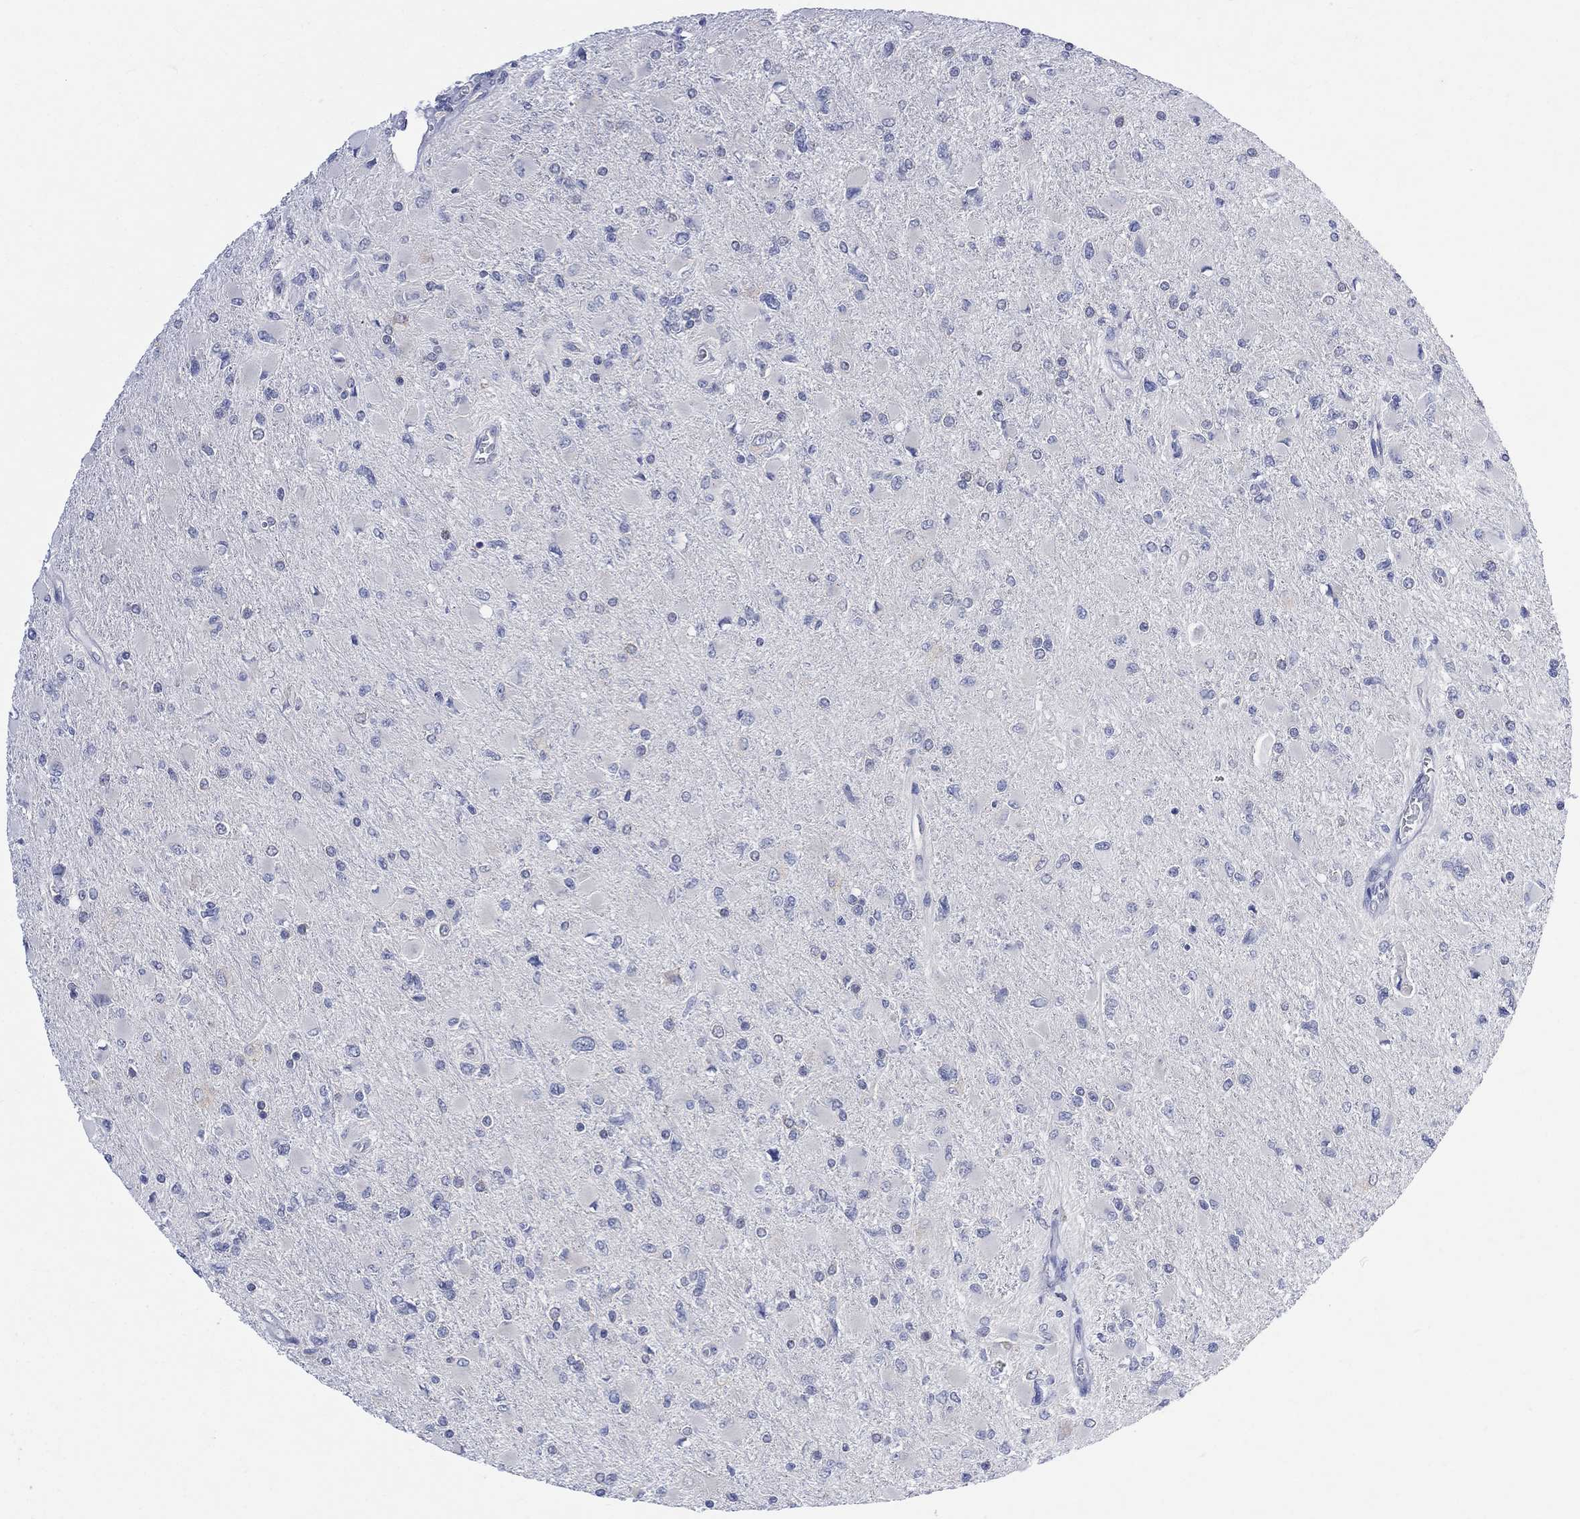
{"staining": {"intensity": "negative", "quantity": "none", "location": "none"}, "tissue": "glioma", "cell_type": "Tumor cells", "image_type": "cancer", "snomed": [{"axis": "morphology", "description": "Glioma, malignant, High grade"}, {"axis": "topography", "description": "Cerebral cortex"}], "caption": "Micrograph shows no significant protein expression in tumor cells of high-grade glioma (malignant).", "gene": "FBP2", "patient": {"sex": "female", "age": 36}}